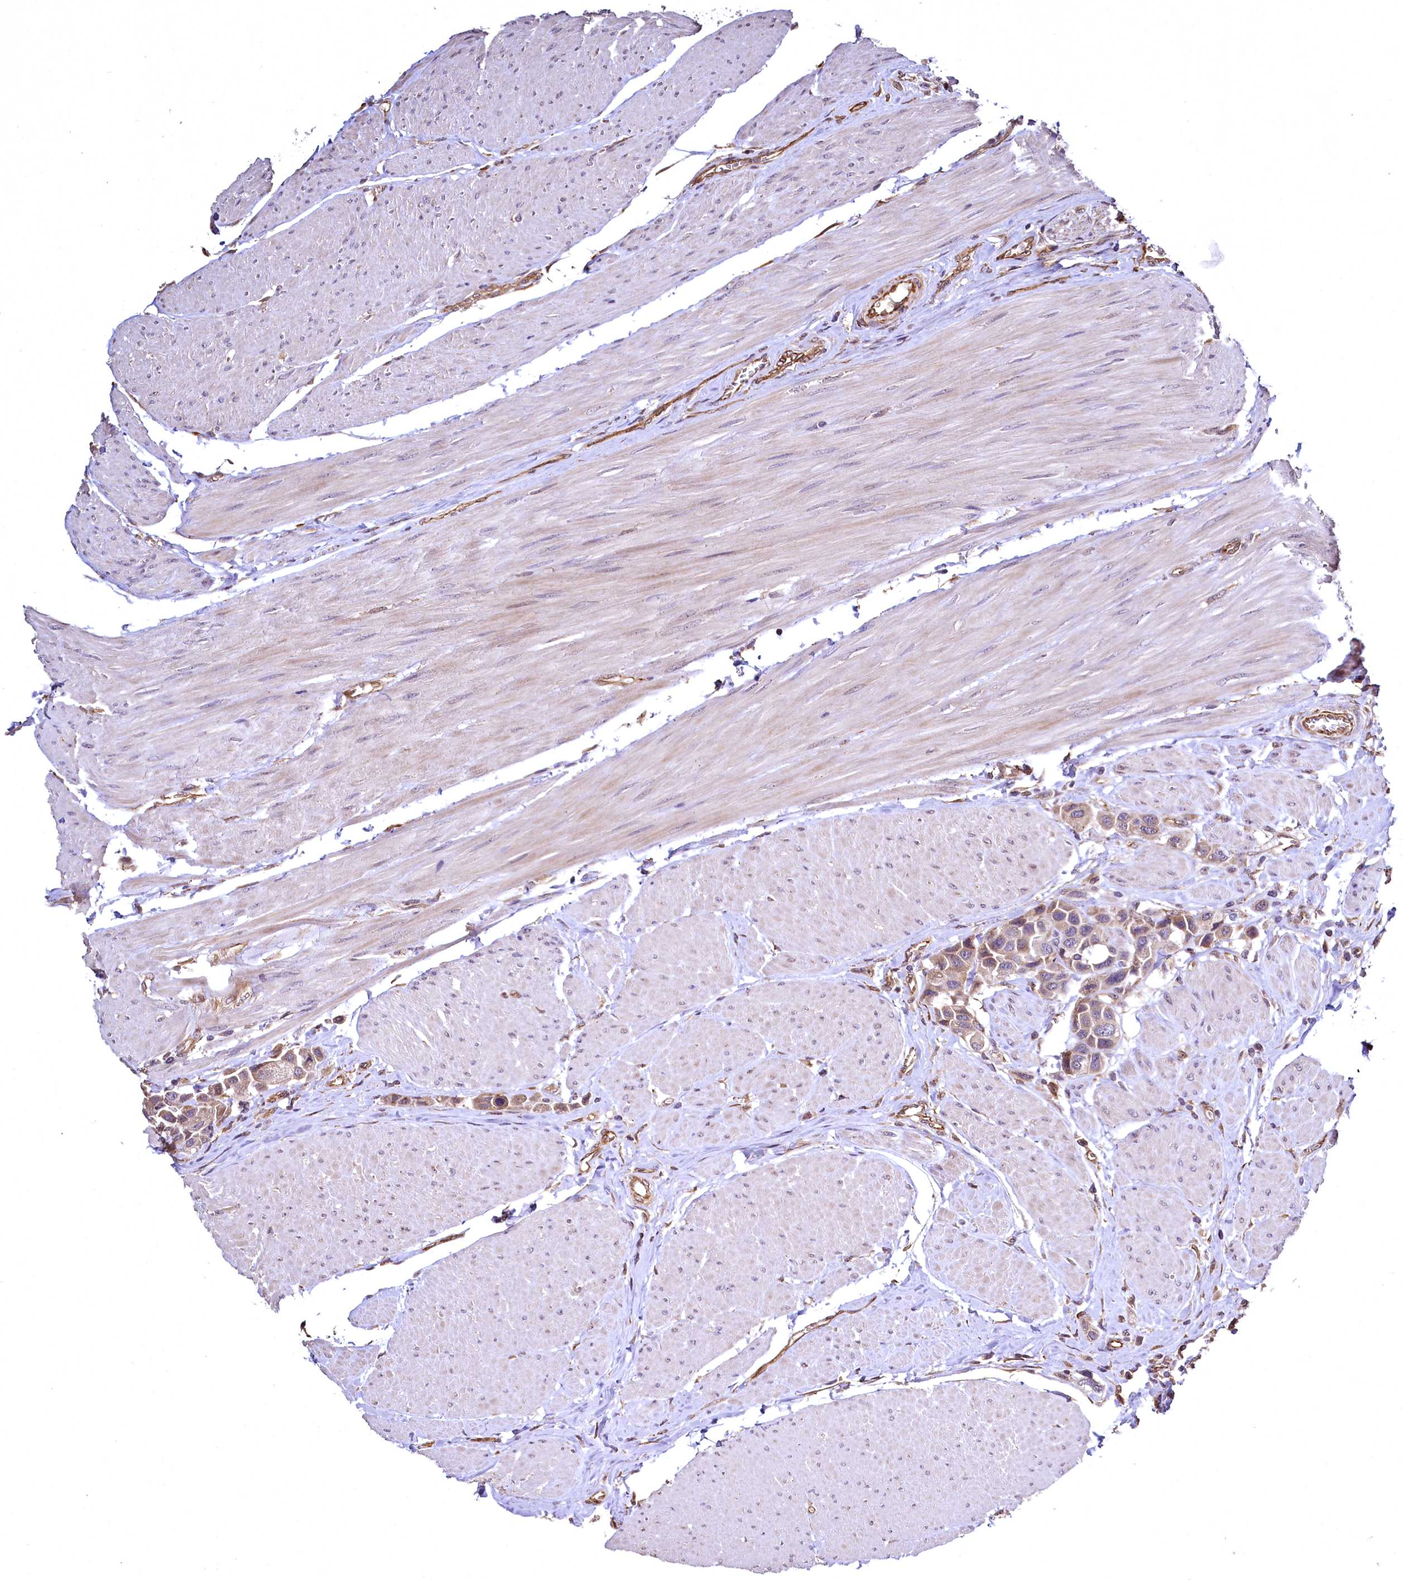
{"staining": {"intensity": "weak", "quantity": "25%-75%", "location": "cytoplasmic/membranous"}, "tissue": "urothelial cancer", "cell_type": "Tumor cells", "image_type": "cancer", "snomed": [{"axis": "morphology", "description": "Urothelial carcinoma, High grade"}, {"axis": "topography", "description": "Urinary bladder"}], "caption": "The immunohistochemical stain shows weak cytoplasmic/membranous staining in tumor cells of urothelial cancer tissue. (Brightfield microscopy of DAB IHC at high magnification).", "gene": "TBCEL", "patient": {"sex": "male", "age": 50}}